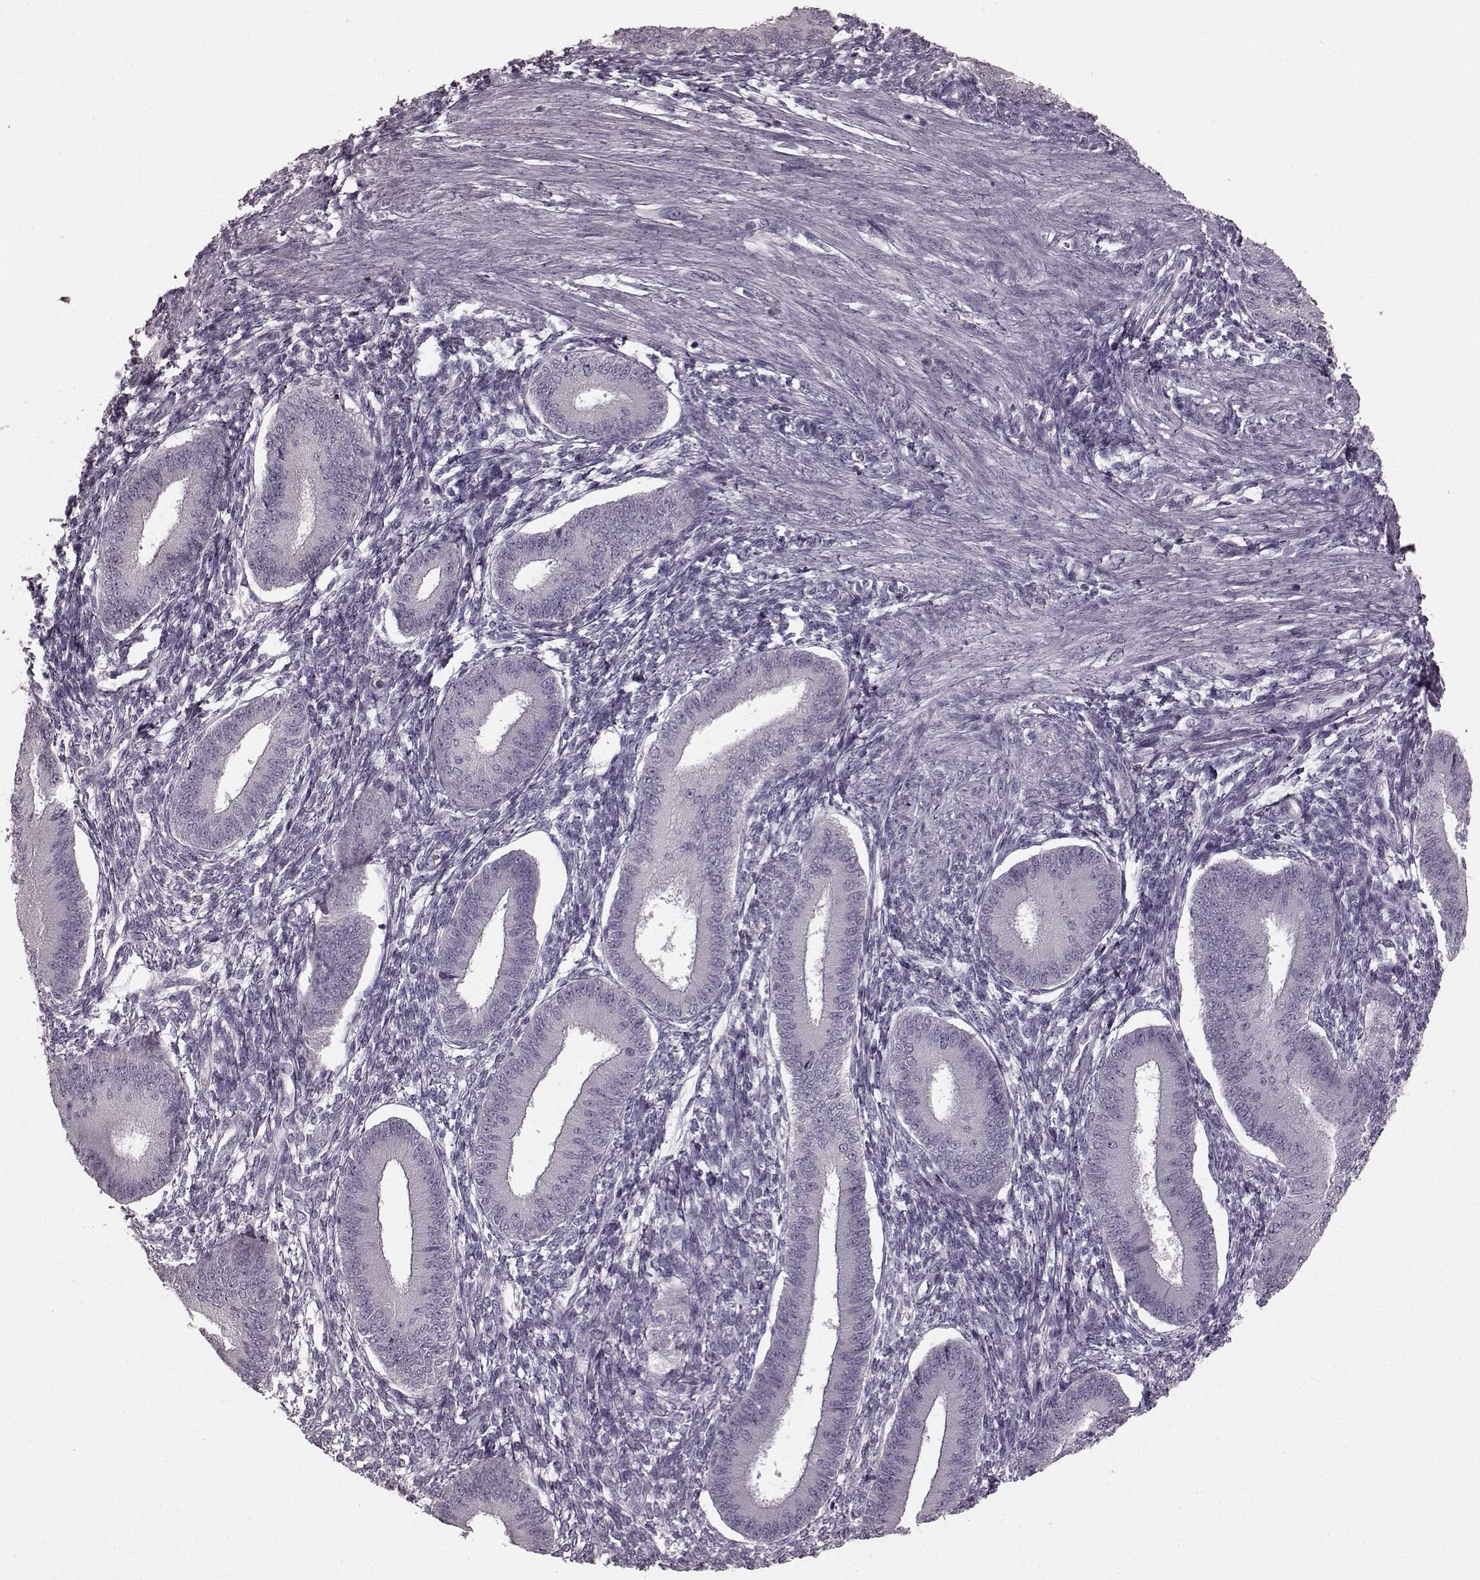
{"staining": {"intensity": "negative", "quantity": "none", "location": "none"}, "tissue": "endometrium", "cell_type": "Cells in endometrial stroma", "image_type": "normal", "snomed": [{"axis": "morphology", "description": "Normal tissue, NOS"}, {"axis": "topography", "description": "Endometrium"}], "caption": "The histopathology image displays no staining of cells in endometrial stroma in unremarkable endometrium.", "gene": "CD28", "patient": {"sex": "female", "age": 39}}